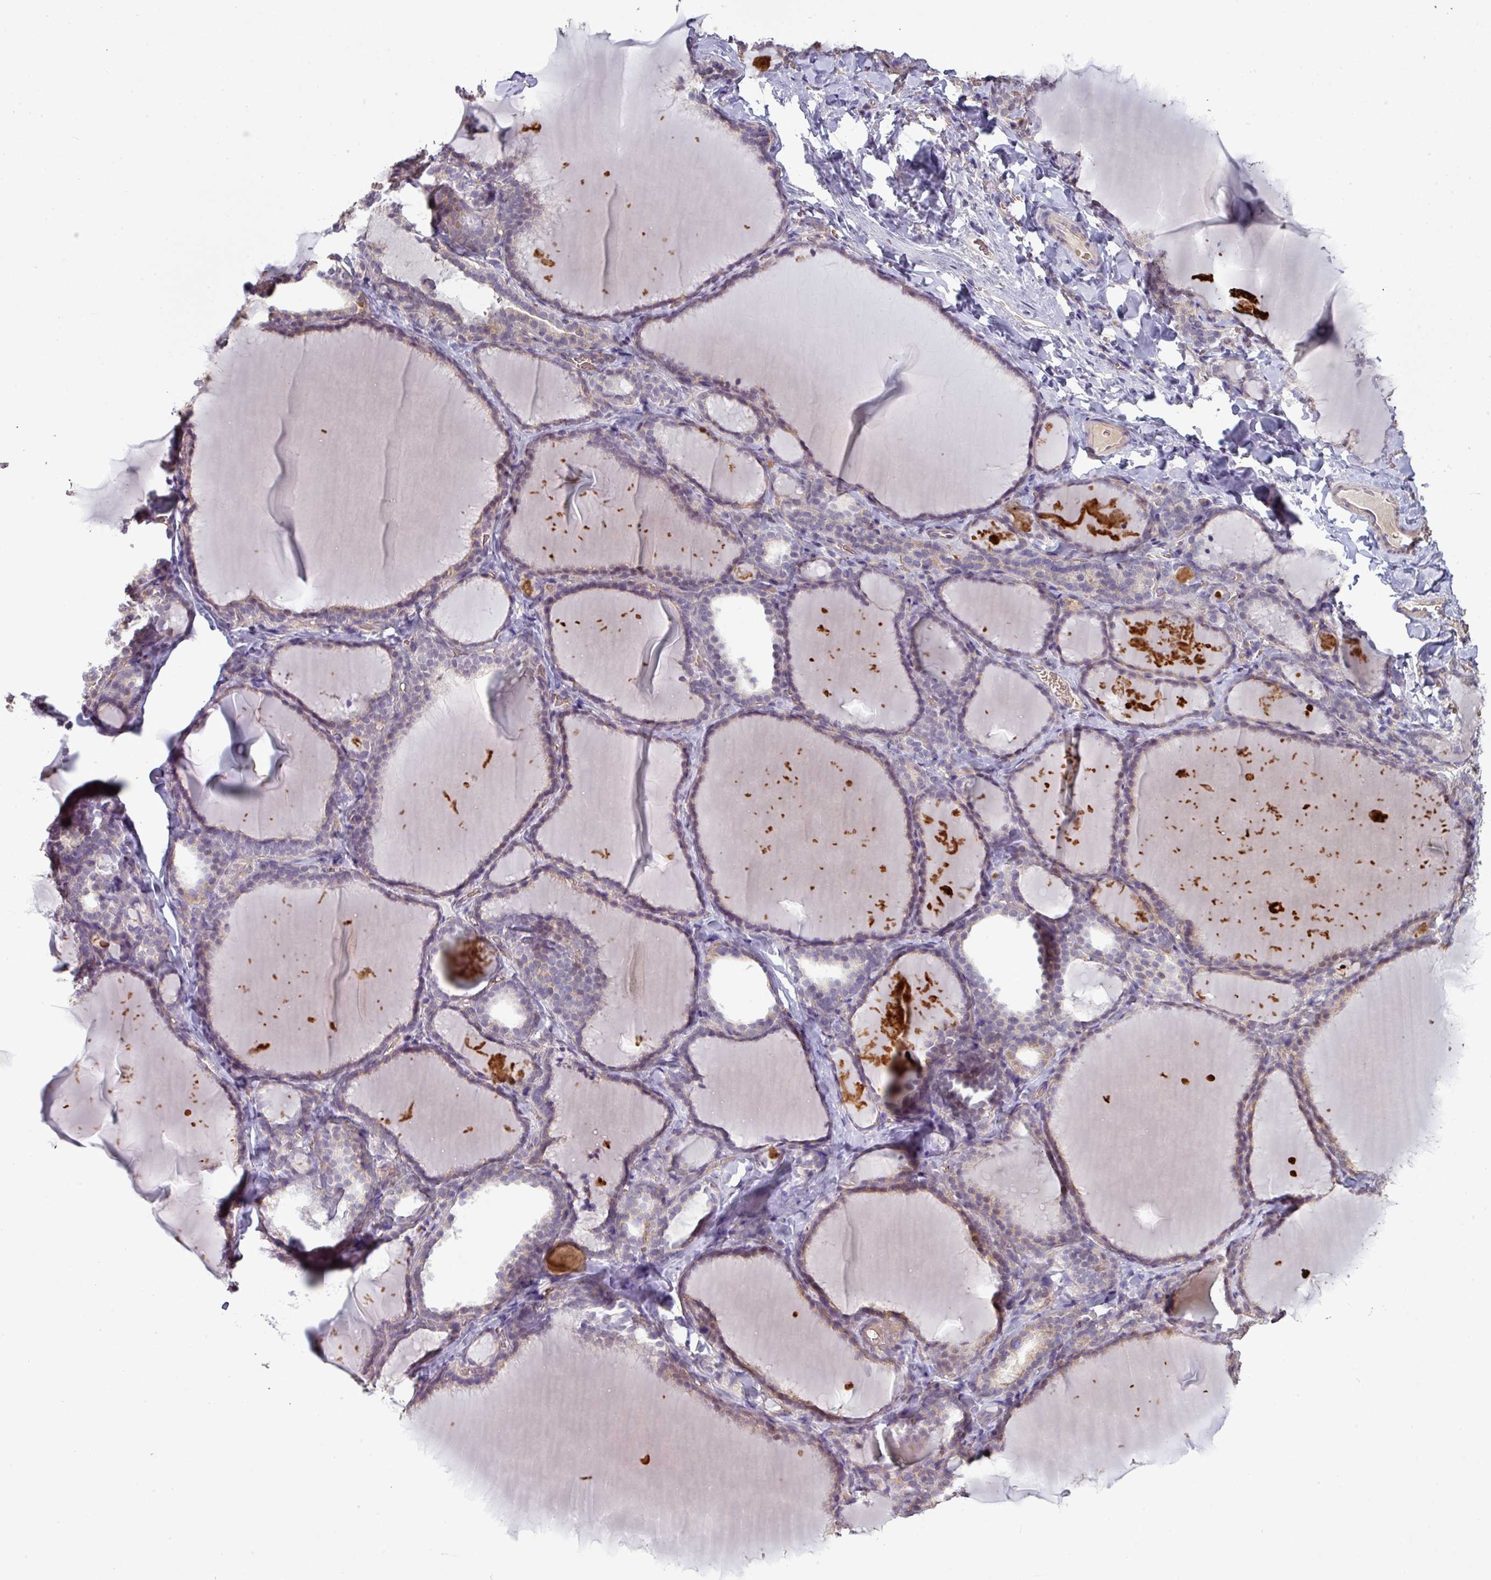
{"staining": {"intensity": "negative", "quantity": "none", "location": "none"}, "tissue": "thyroid gland", "cell_type": "Glandular cells", "image_type": "normal", "snomed": [{"axis": "morphology", "description": "Normal tissue, NOS"}, {"axis": "topography", "description": "Thyroid gland"}], "caption": "A high-resolution image shows immunohistochemistry staining of unremarkable thyroid gland, which reveals no significant staining in glandular cells.", "gene": "NHSL2", "patient": {"sex": "female", "age": 31}}